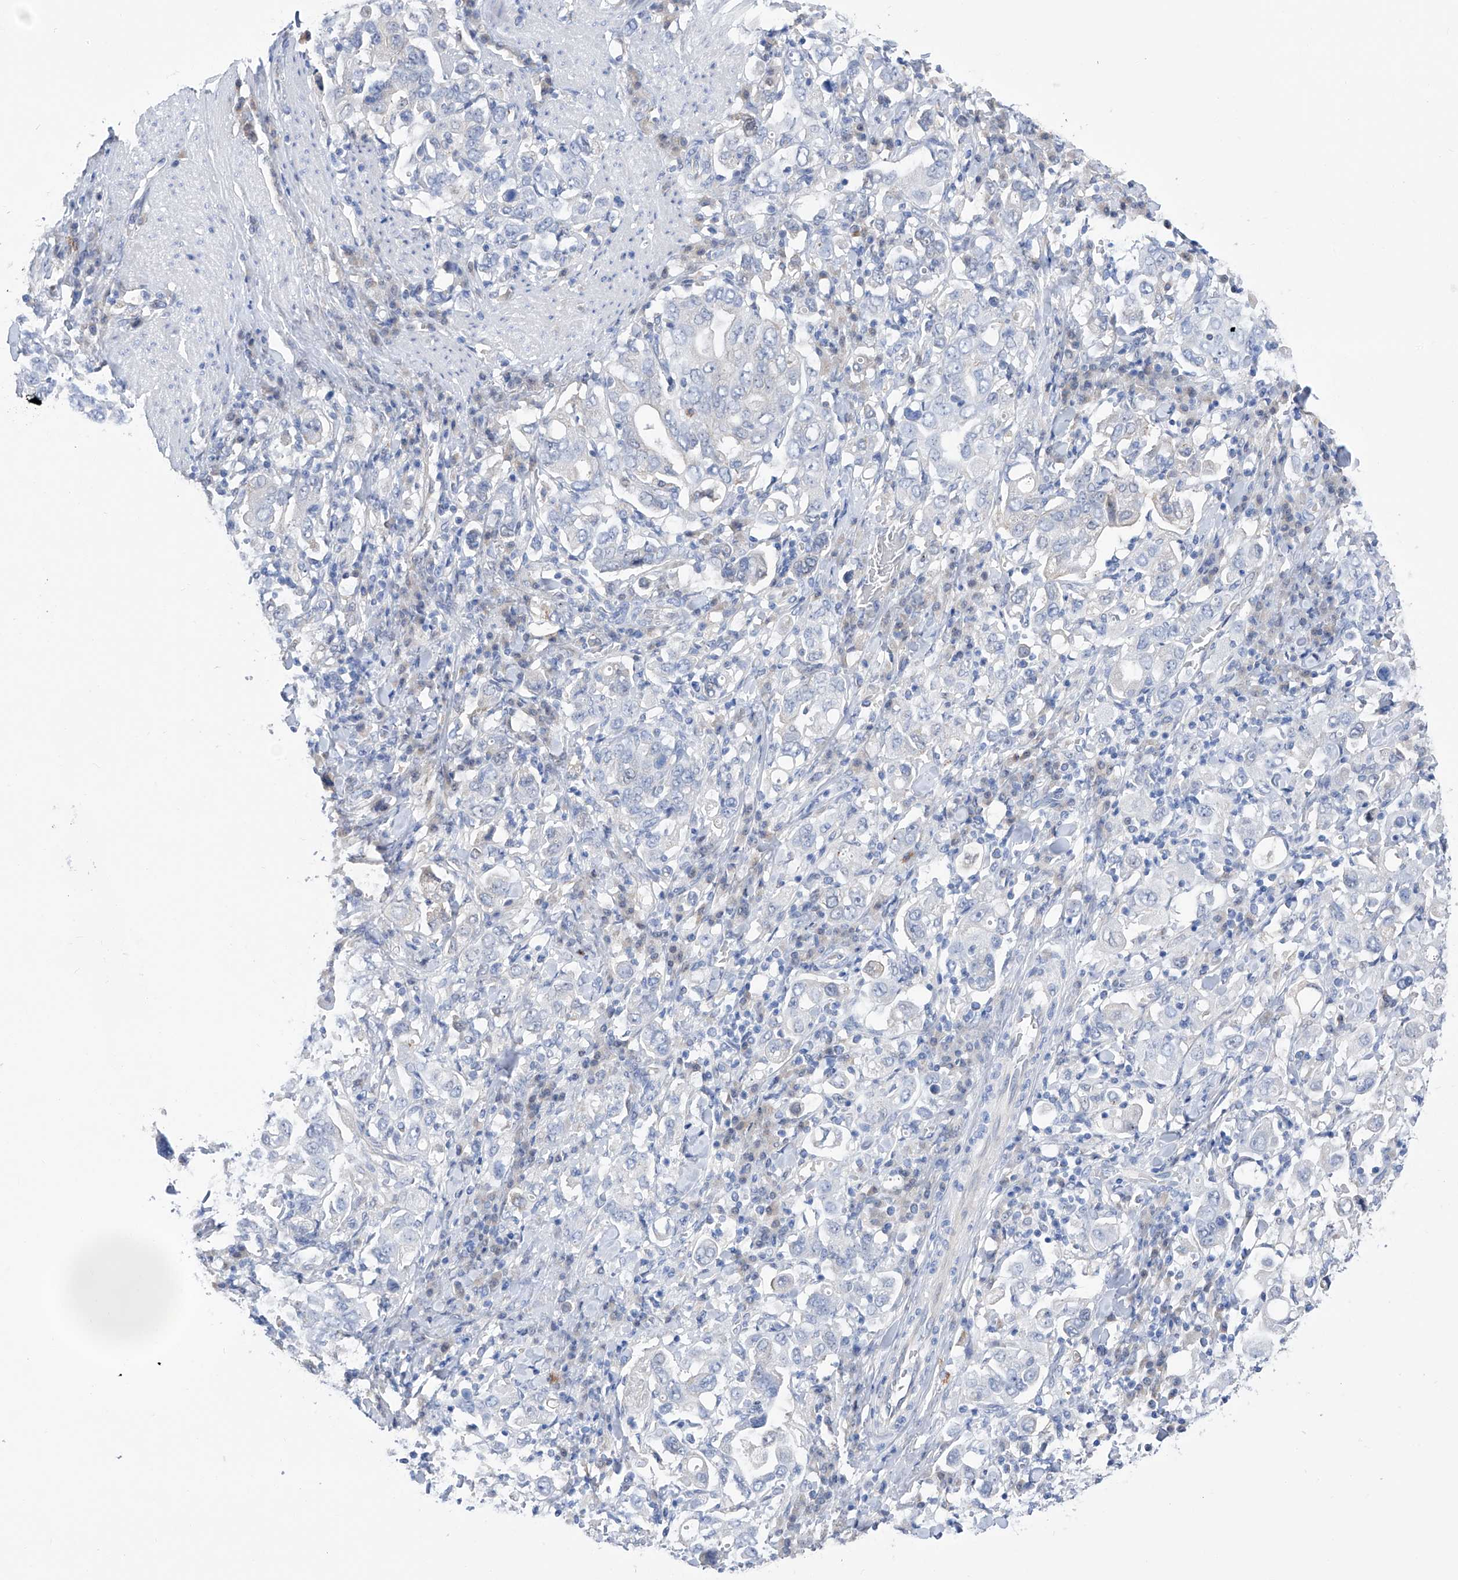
{"staining": {"intensity": "negative", "quantity": "none", "location": "none"}, "tissue": "stomach cancer", "cell_type": "Tumor cells", "image_type": "cancer", "snomed": [{"axis": "morphology", "description": "Adenocarcinoma, NOS"}, {"axis": "topography", "description": "Stomach, upper"}], "caption": "Adenocarcinoma (stomach) stained for a protein using immunohistochemistry exhibits no staining tumor cells.", "gene": "PGM3", "patient": {"sex": "male", "age": 62}}